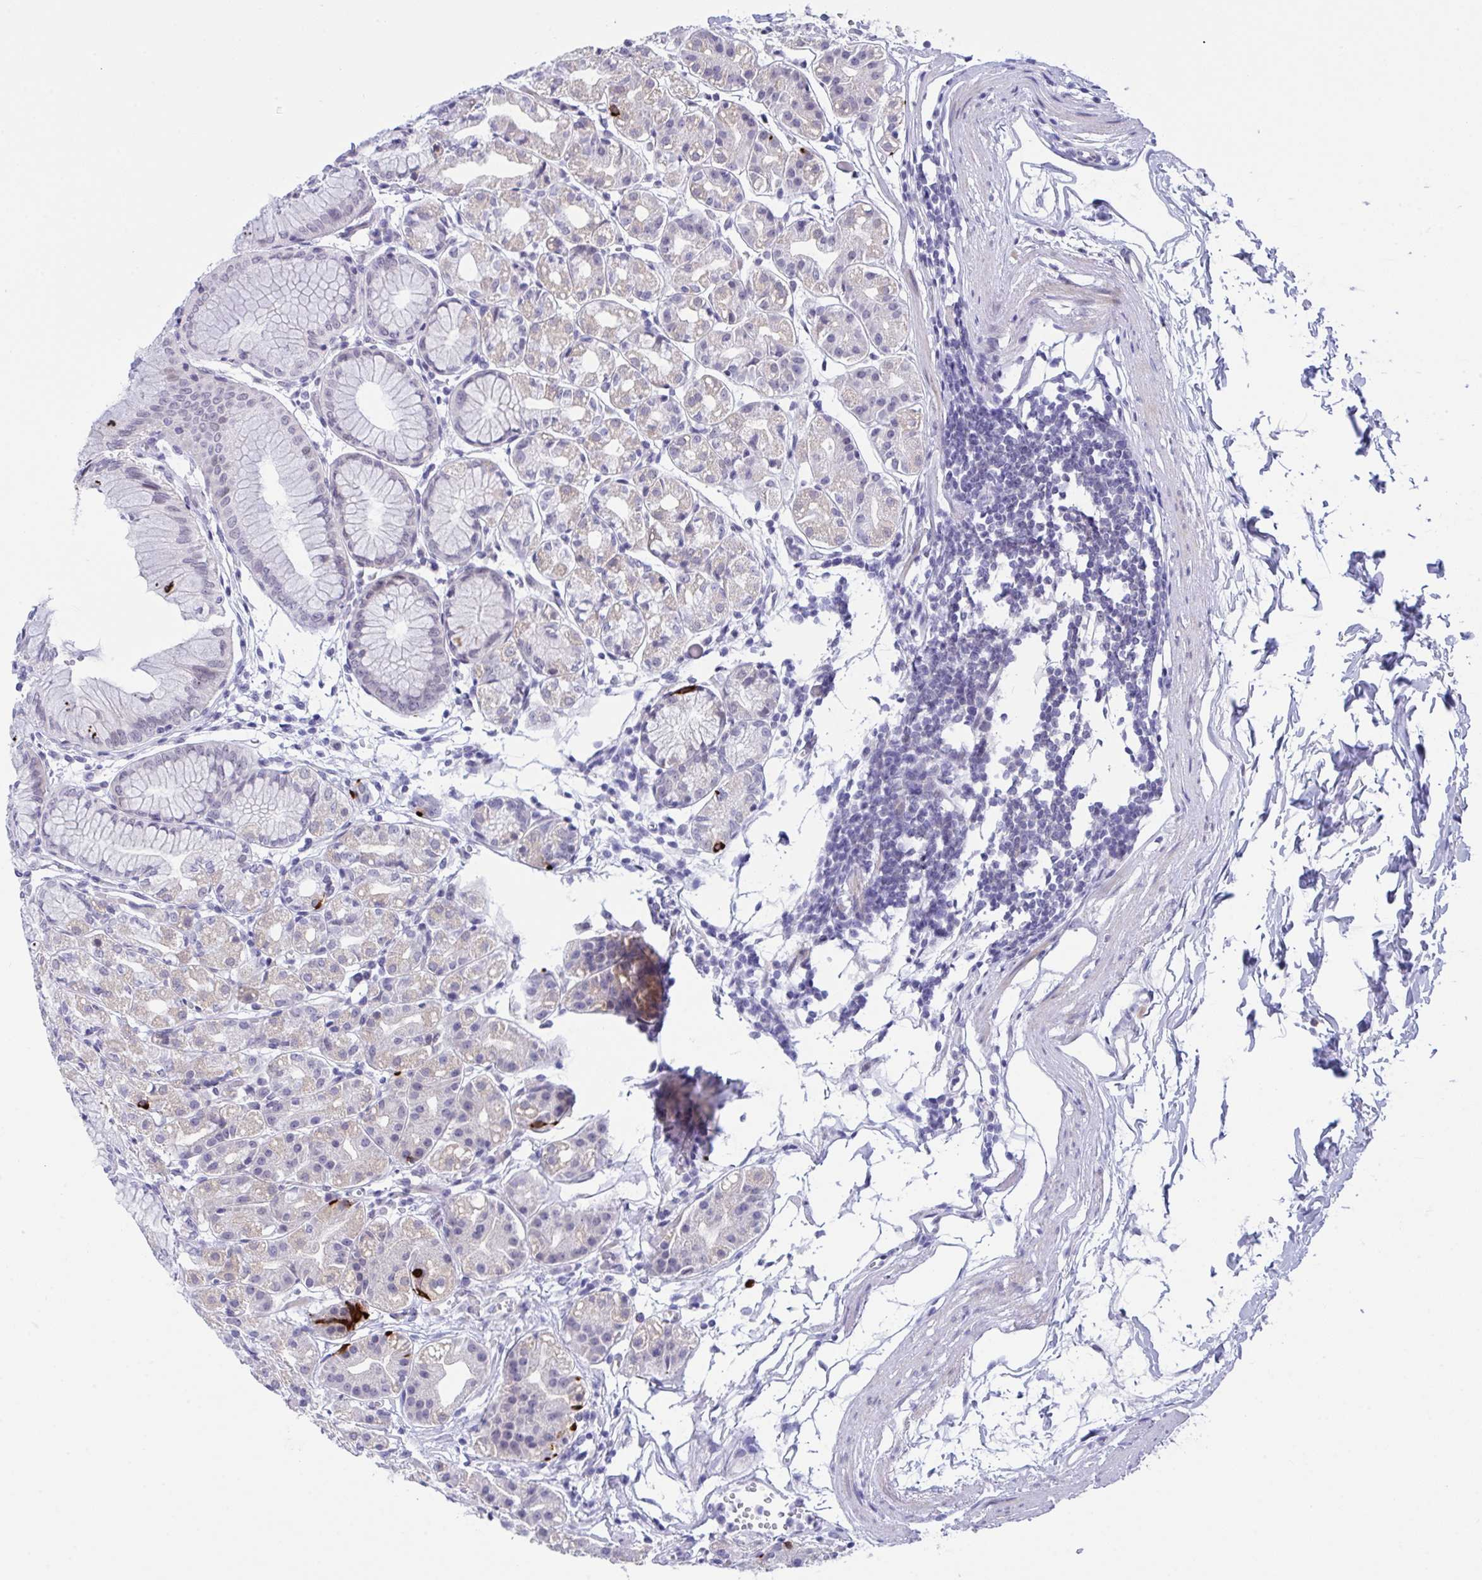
{"staining": {"intensity": "strong", "quantity": "<25%", "location": "cytoplasmic/membranous"}, "tissue": "stomach", "cell_type": "Glandular cells", "image_type": "normal", "snomed": [{"axis": "morphology", "description": "Normal tissue, NOS"}, {"axis": "topography", "description": "Stomach"}], "caption": "Human stomach stained for a protein (brown) displays strong cytoplasmic/membranous positive staining in approximately <25% of glandular cells.", "gene": "FBXL22", "patient": {"sex": "female", "age": 57}}